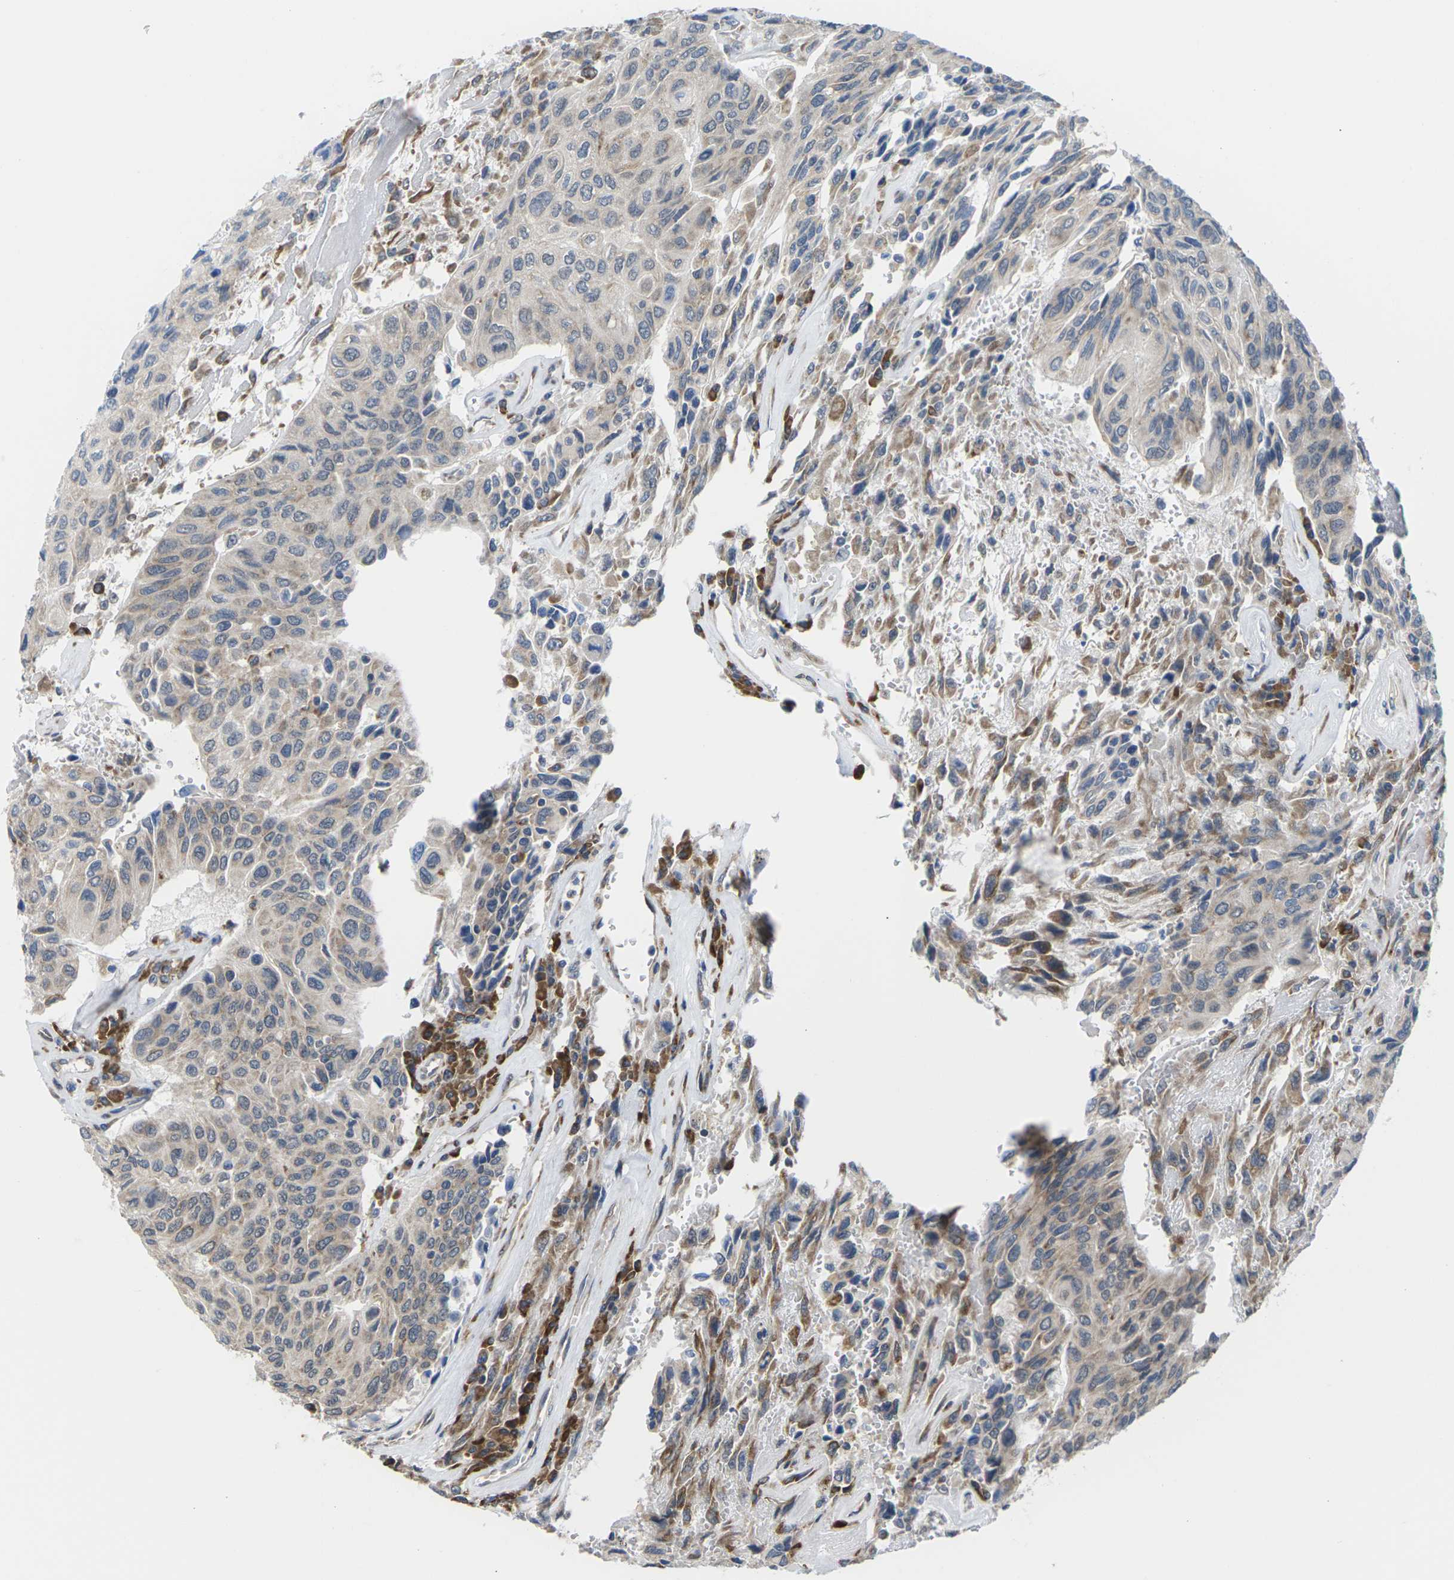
{"staining": {"intensity": "weak", "quantity": "<25%", "location": "cytoplasmic/membranous"}, "tissue": "urothelial cancer", "cell_type": "Tumor cells", "image_type": "cancer", "snomed": [{"axis": "morphology", "description": "Urothelial carcinoma, High grade"}, {"axis": "topography", "description": "Urinary bladder"}], "caption": "This is an IHC photomicrograph of human high-grade urothelial carcinoma. There is no staining in tumor cells.", "gene": "PDZK1IP1", "patient": {"sex": "female", "age": 85}}